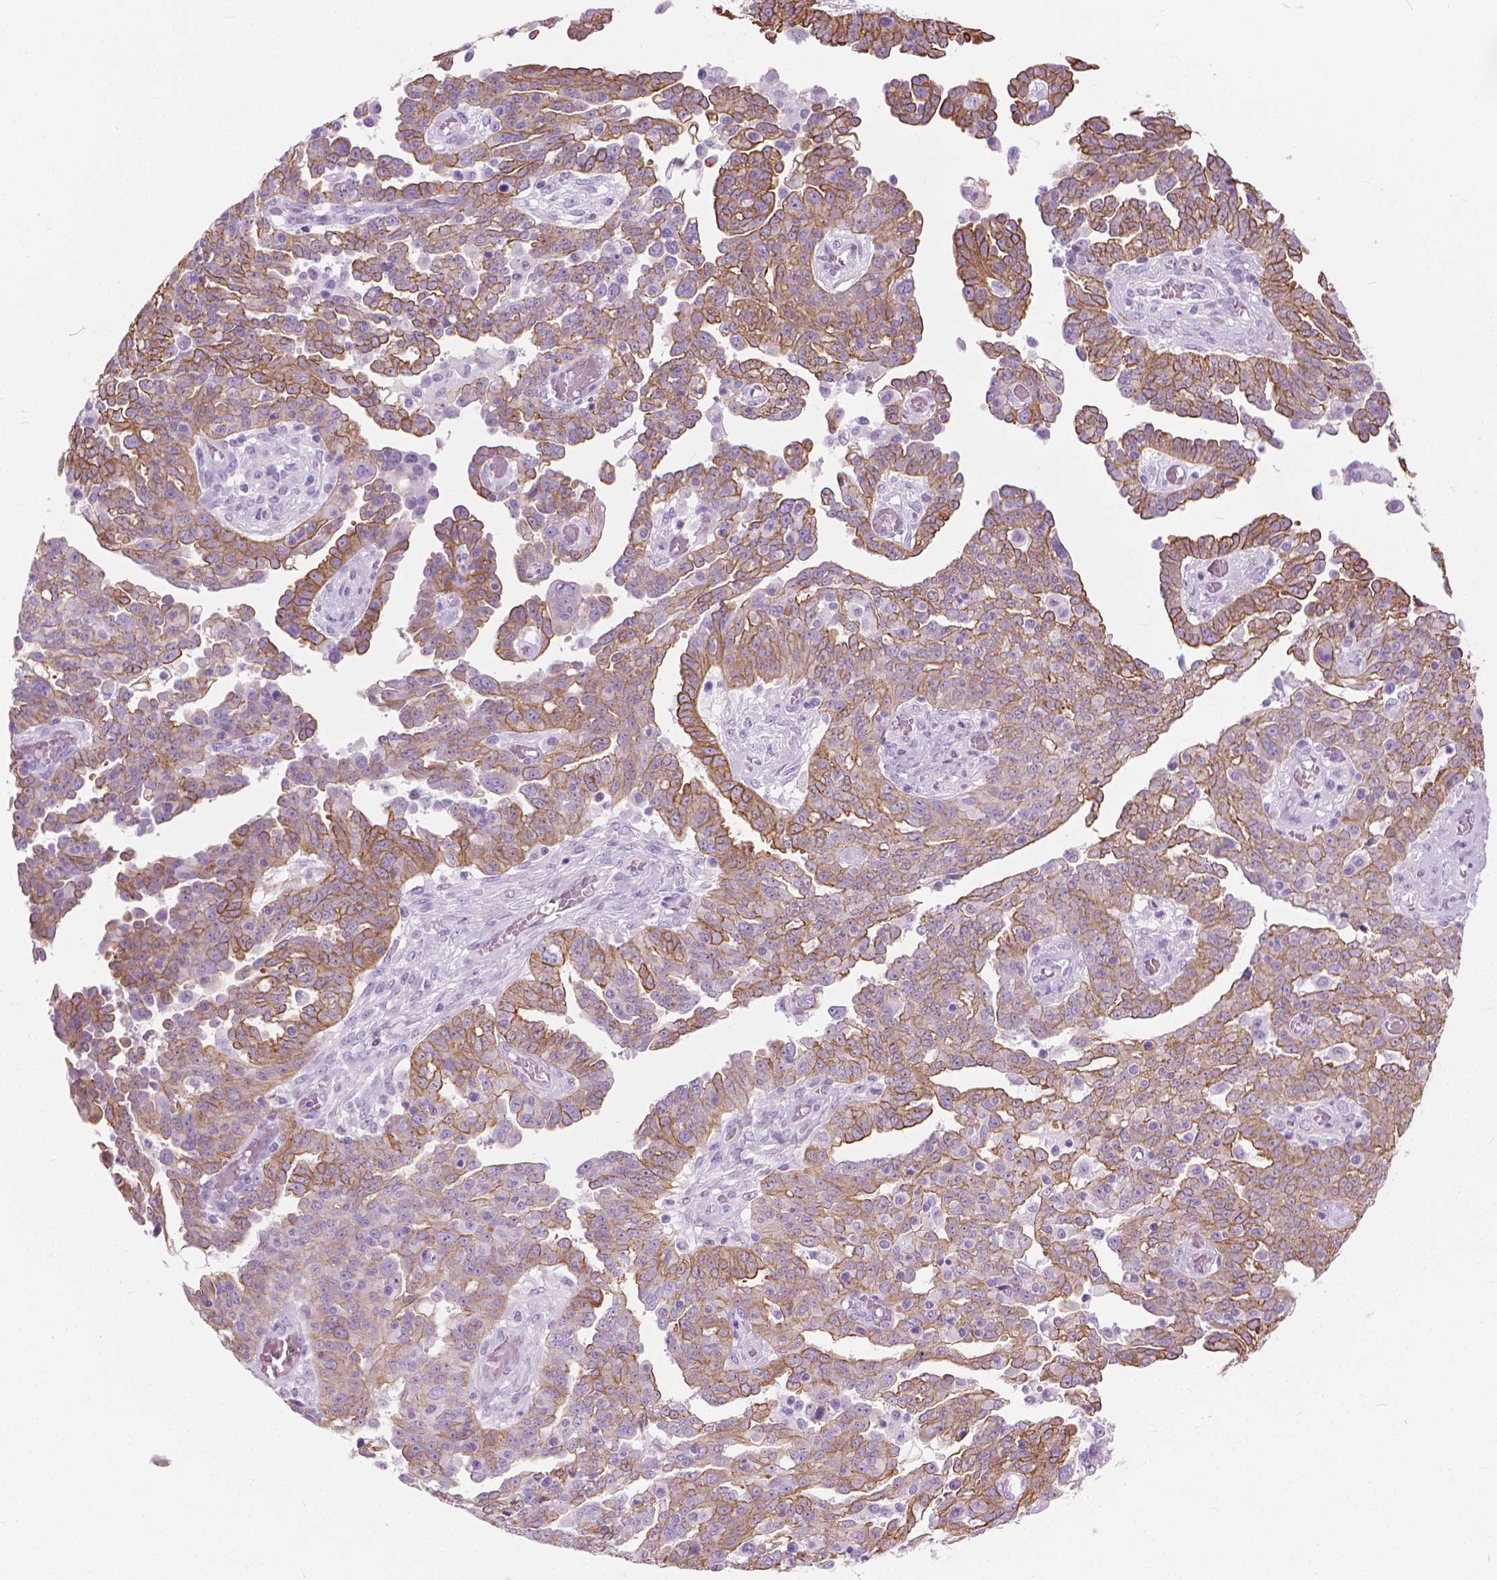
{"staining": {"intensity": "moderate", "quantity": "25%-75%", "location": "cytoplasmic/membranous"}, "tissue": "ovarian cancer", "cell_type": "Tumor cells", "image_type": "cancer", "snomed": [{"axis": "morphology", "description": "Cystadenocarcinoma, serous, NOS"}, {"axis": "topography", "description": "Ovary"}], "caption": "Moderate cytoplasmic/membranous expression for a protein is appreciated in approximately 25%-75% of tumor cells of ovarian cancer using IHC.", "gene": "HTR2B", "patient": {"sex": "female", "age": 67}}